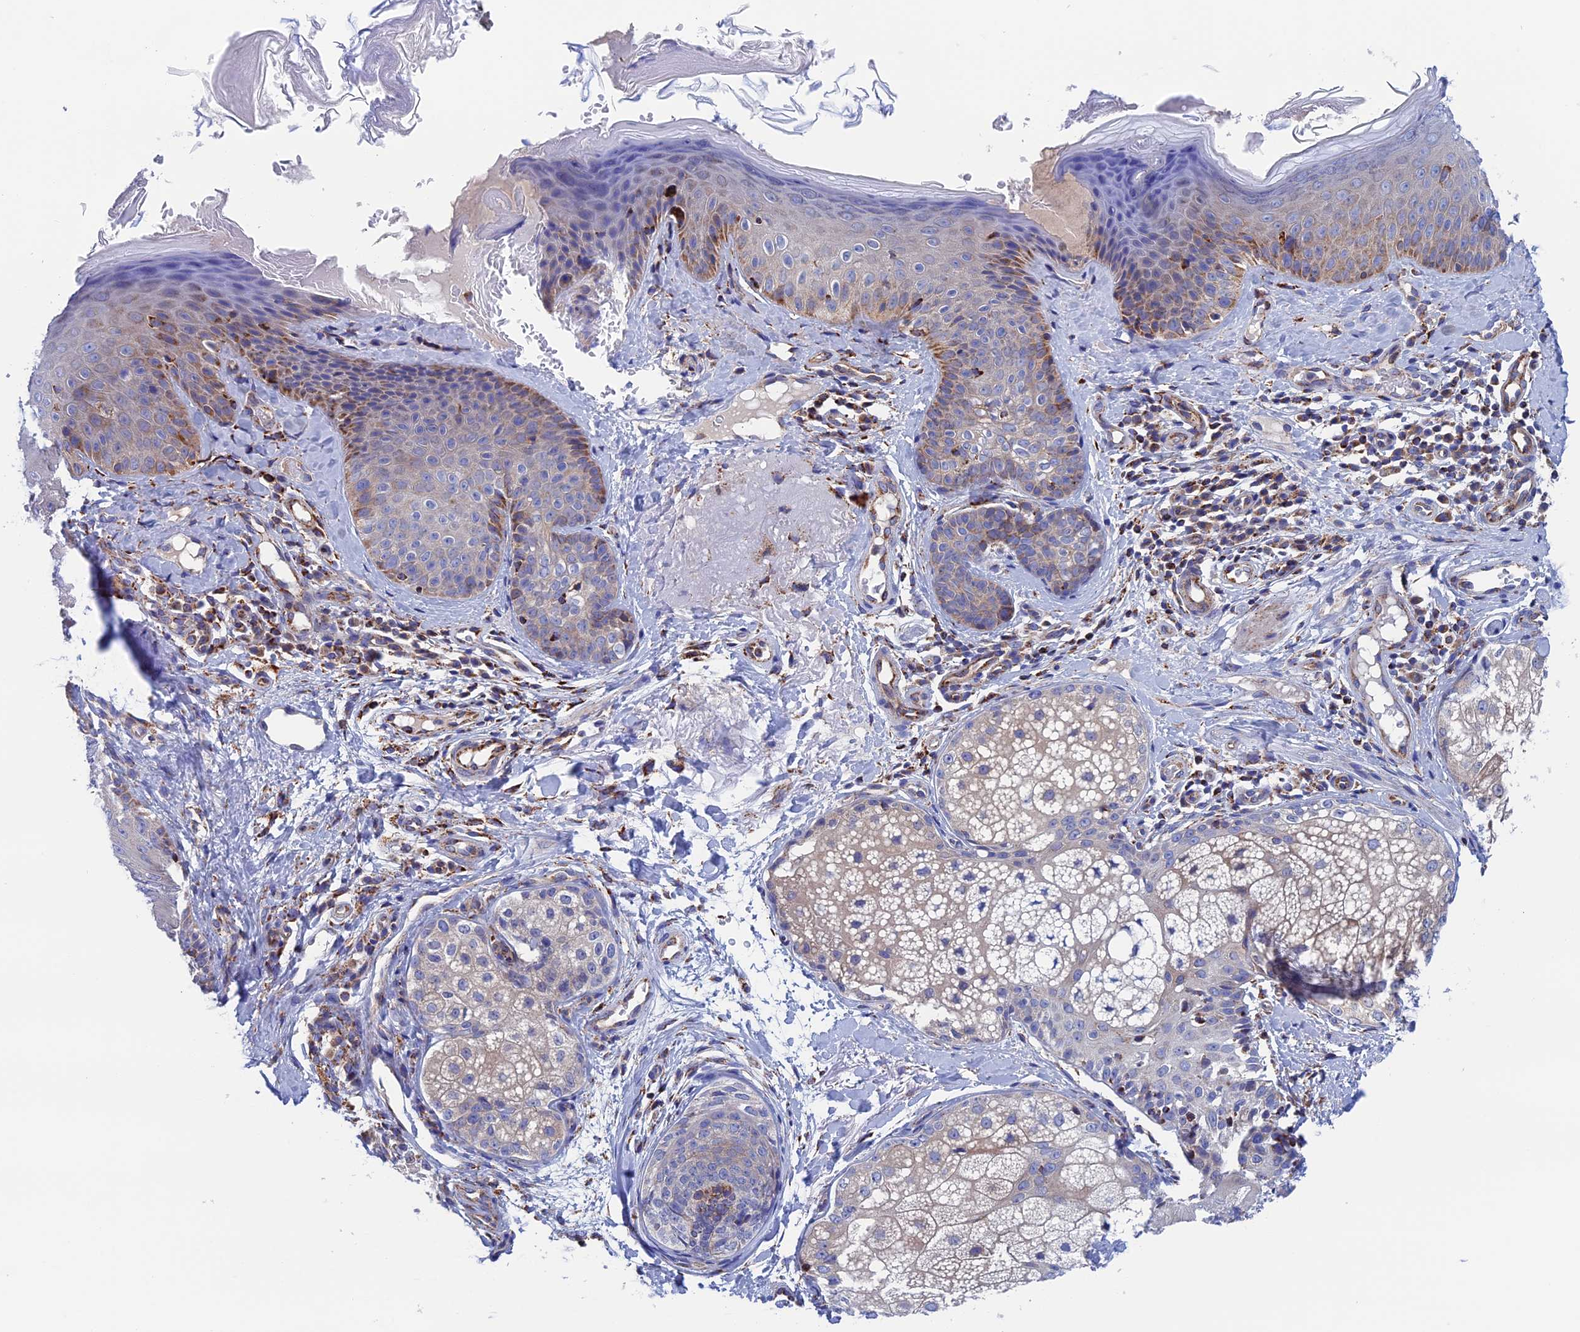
{"staining": {"intensity": "moderate", "quantity": ">75%", "location": "cytoplasmic/membranous"}, "tissue": "skin", "cell_type": "Fibroblasts", "image_type": "normal", "snomed": [{"axis": "morphology", "description": "Normal tissue, NOS"}, {"axis": "topography", "description": "Skin"}], "caption": "Fibroblasts demonstrate moderate cytoplasmic/membranous positivity in about >75% of cells in benign skin.", "gene": "WDR83", "patient": {"sex": "male", "age": 57}}